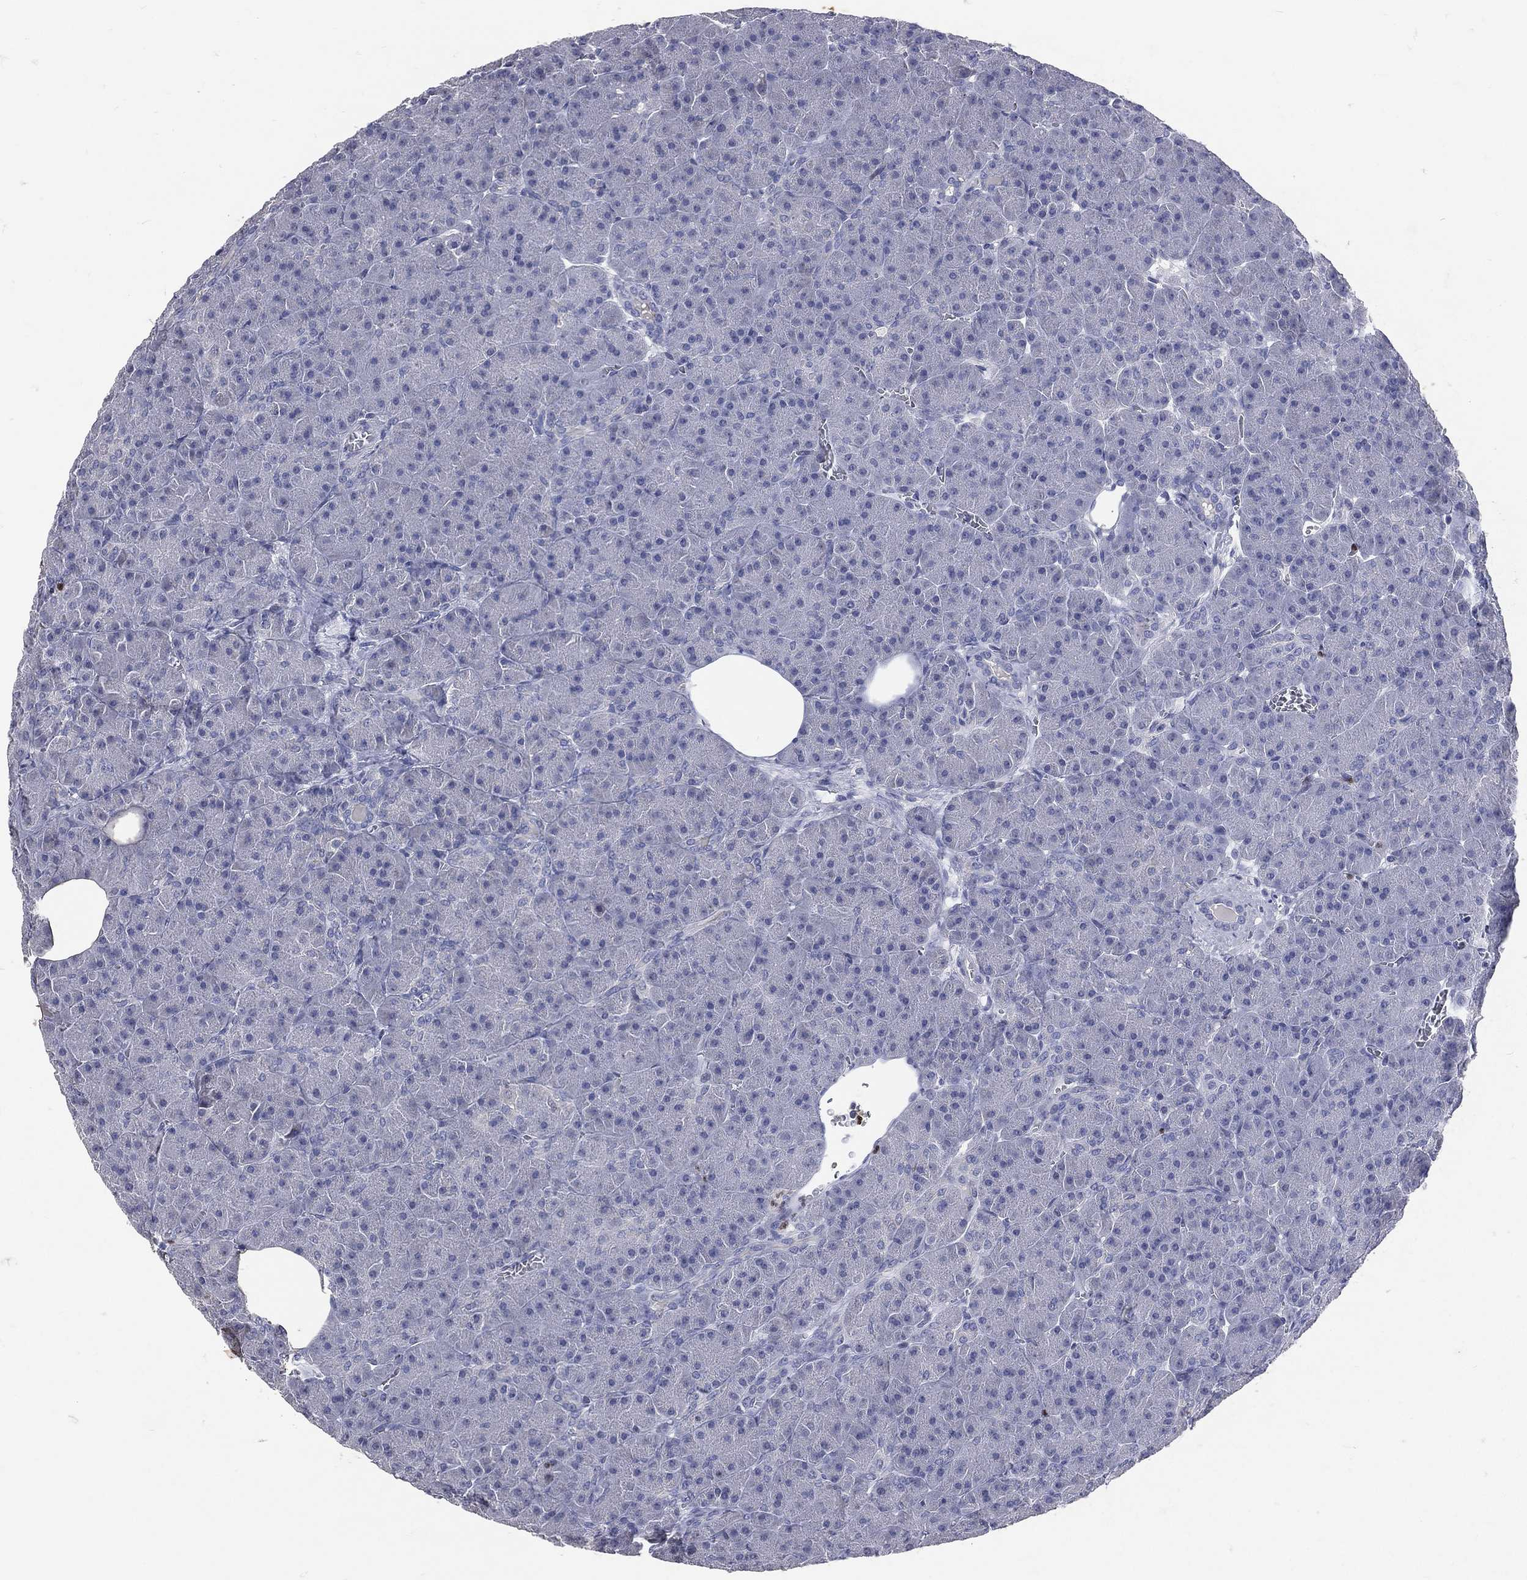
{"staining": {"intensity": "negative", "quantity": "none", "location": "none"}, "tissue": "pancreas", "cell_type": "Exocrine glandular cells", "image_type": "normal", "snomed": [{"axis": "morphology", "description": "Normal tissue, NOS"}, {"axis": "topography", "description": "Pancreas"}], "caption": "This is an immunohistochemistry (IHC) histopathology image of unremarkable pancreas. There is no expression in exocrine glandular cells.", "gene": "SLC34A2", "patient": {"sex": "male", "age": 61}}